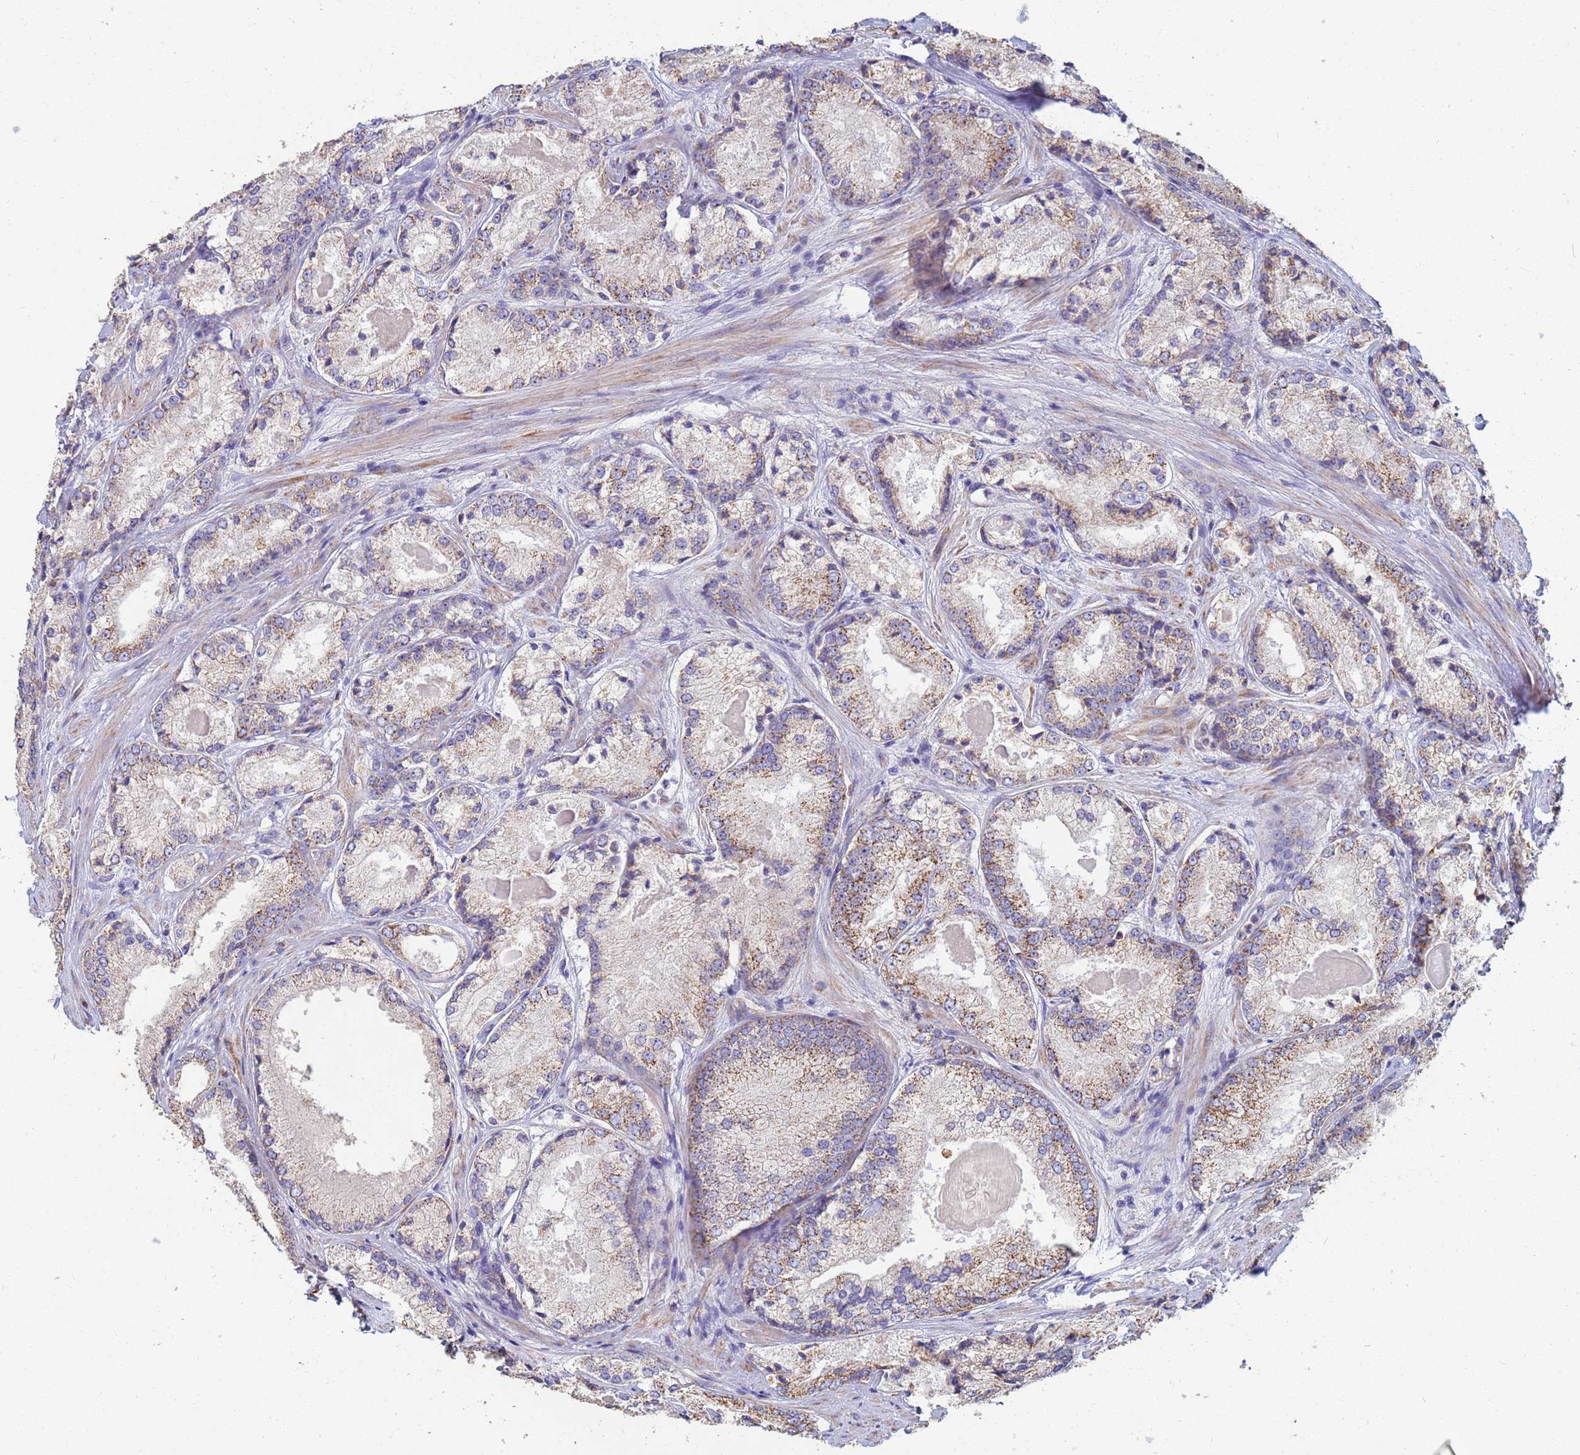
{"staining": {"intensity": "moderate", "quantity": "25%-75%", "location": "cytoplasmic/membranous"}, "tissue": "prostate cancer", "cell_type": "Tumor cells", "image_type": "cancer", "snomed": [{"axis": "morphology", "description": "Adenocarcinoma, Low grade"}, {"axis": "topography", "description": "Prostate"}], "caption": "Moderate cytoplasmic/membranous staining is identified in approximately 25%-75% of tumor cells in prostate cancer (adenocarcinoma (low-grade)). (IHC, brightfield microscopy, high magnification).", "gene": "UQCRH", "patient": {"sex": "male", "age": 68}}